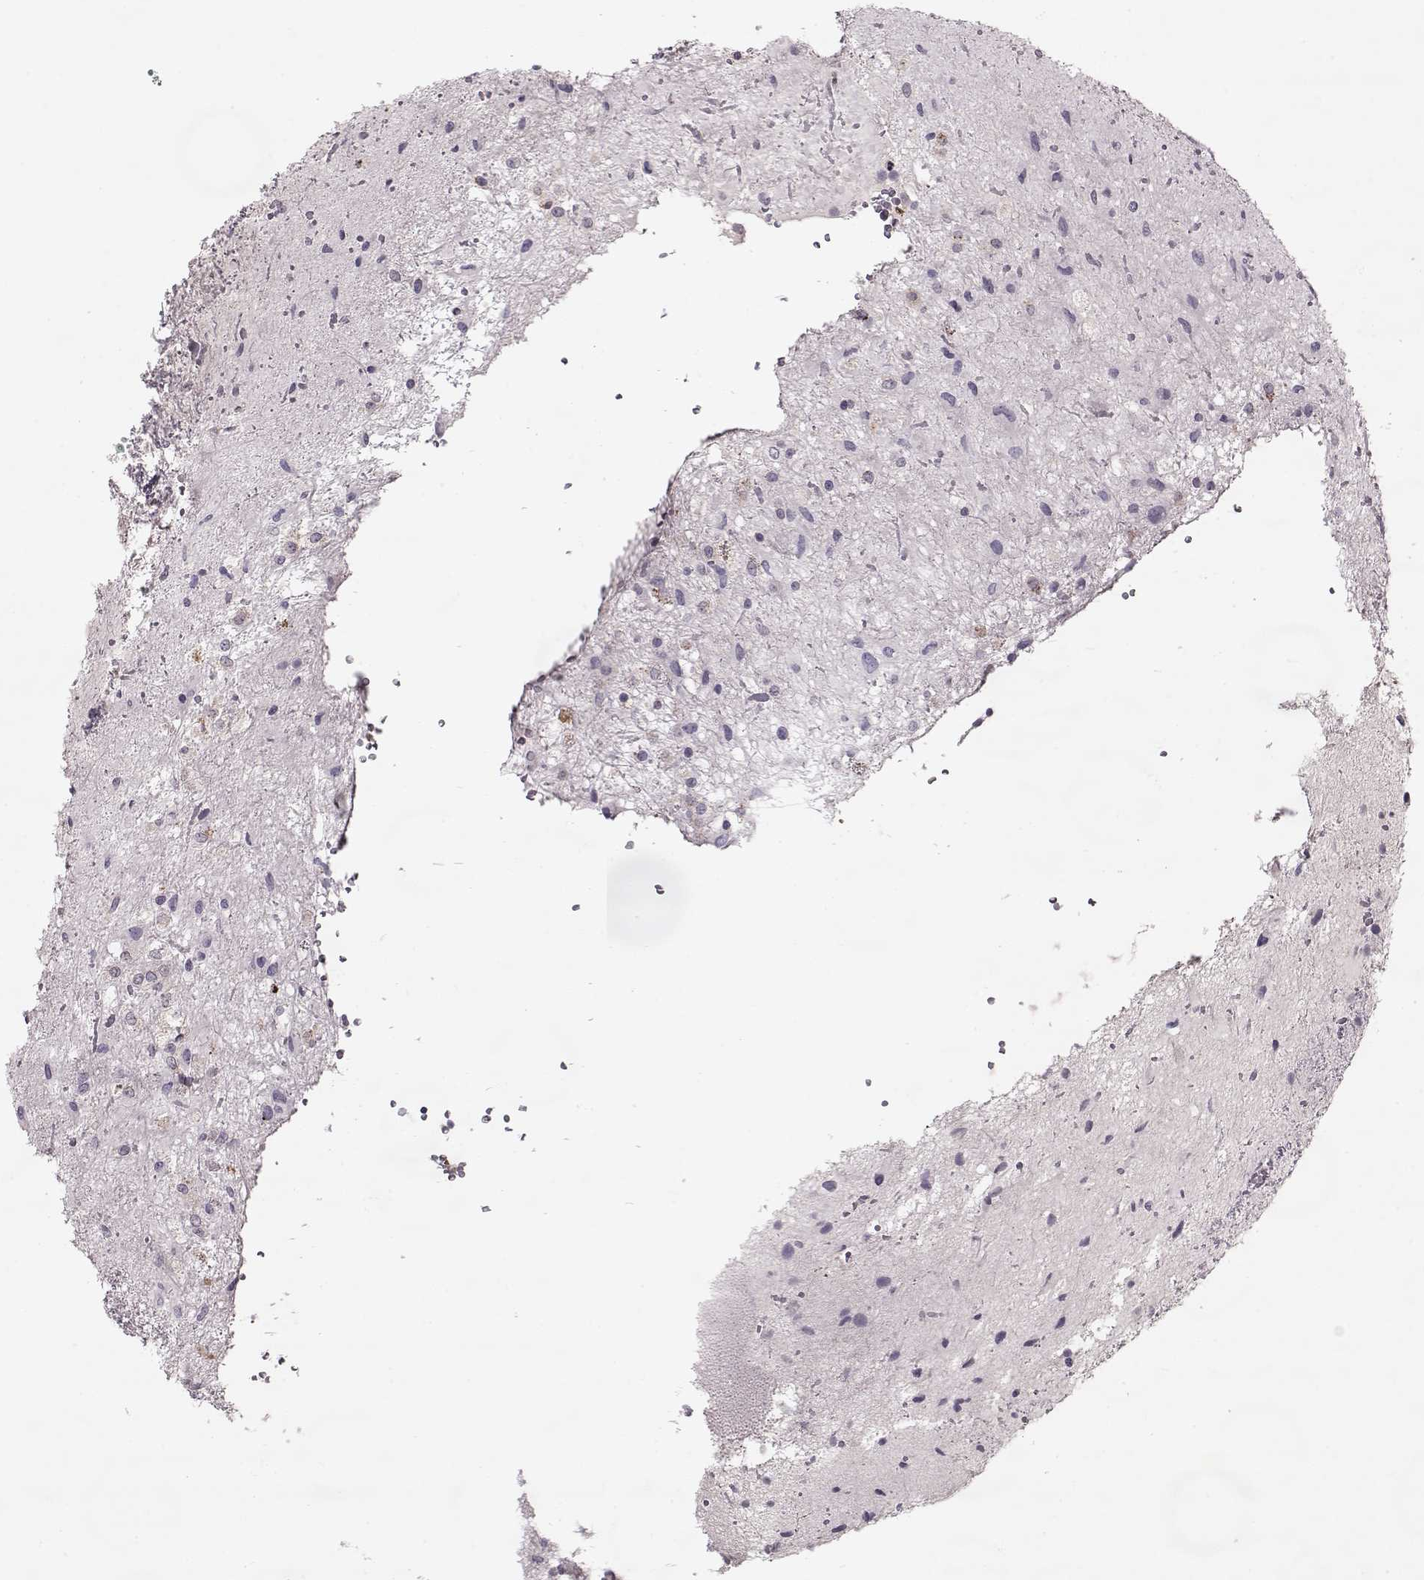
{"staining": {"intensity": "negative", "quantity": "none", "location": "none"}, "tissue": "glioma", "cell_type": "Tumor cells", "image_type": "cancer", "snomed": [{"axis": "morphology", "description": "Glioma, malignant, Low grade"}, {"axis": "topography", "description": "Cerebellum"}], "caption": "IHC micrograph of neoplastic tissue: glioma stained with DAB shows no significant protein positivity in tumor cells.", "gene": "ACOT11", "patient": {"sex": "female", "age": 14}}